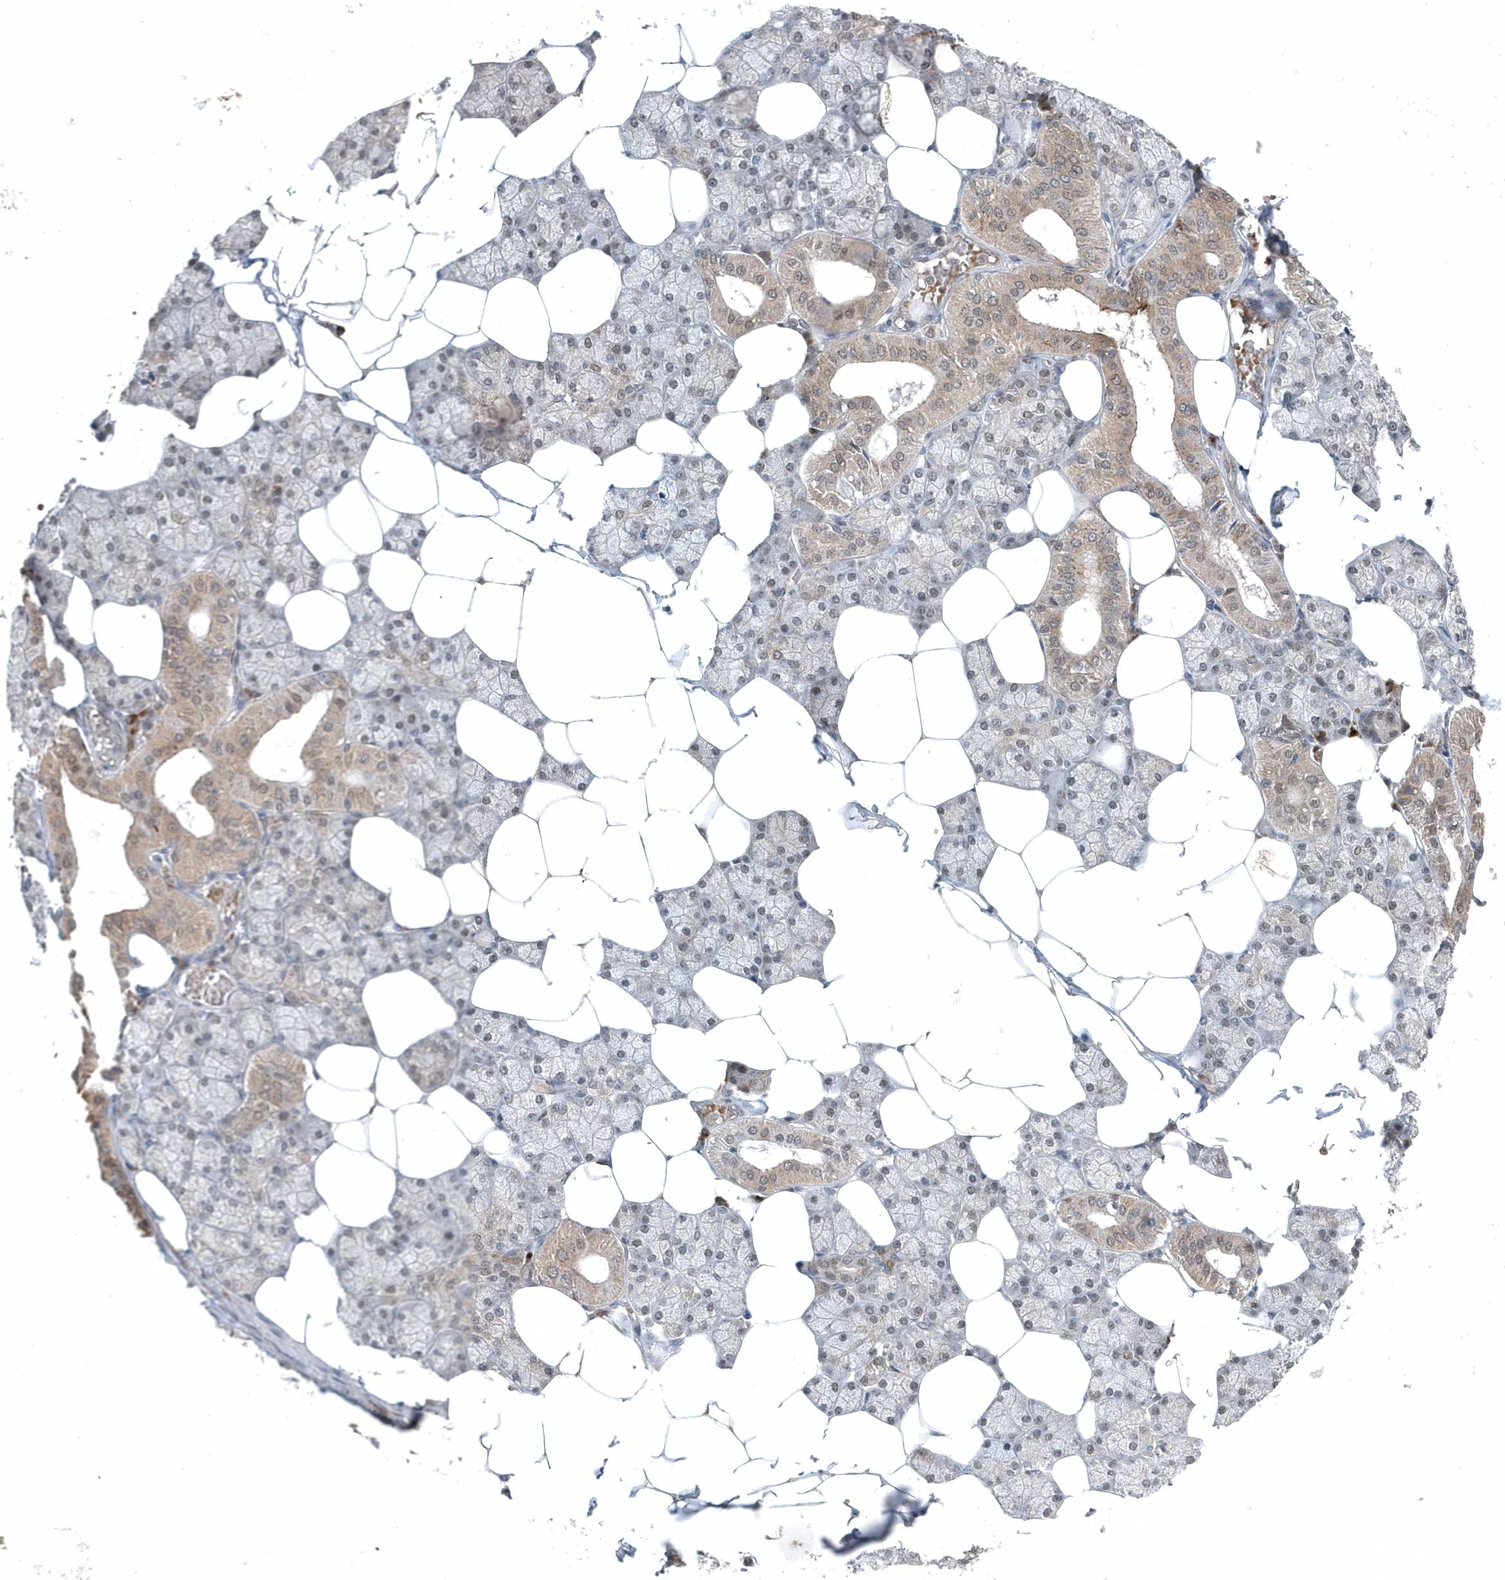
{"staining": {"intensity": "moderate", "quantity": ">75%", "location": "cytoplasmic/membranous,nuclear"}, "tissue": "salivary gland", "cell_type": "Glandular cells", "image_type": "normal", "snomed": [{"axis": "morphology", "description": "Normal tissue, NOS"}, {"axis": "topography", "description": "Salivary gland"}], "caption": "Normal salivary gland displays moderate cytoplasmic/membranous,nuclear positivity in approximately >75% of glandular cells.", "gene": "QTRT2", "patient": {"sex": "male", "age": 62}}